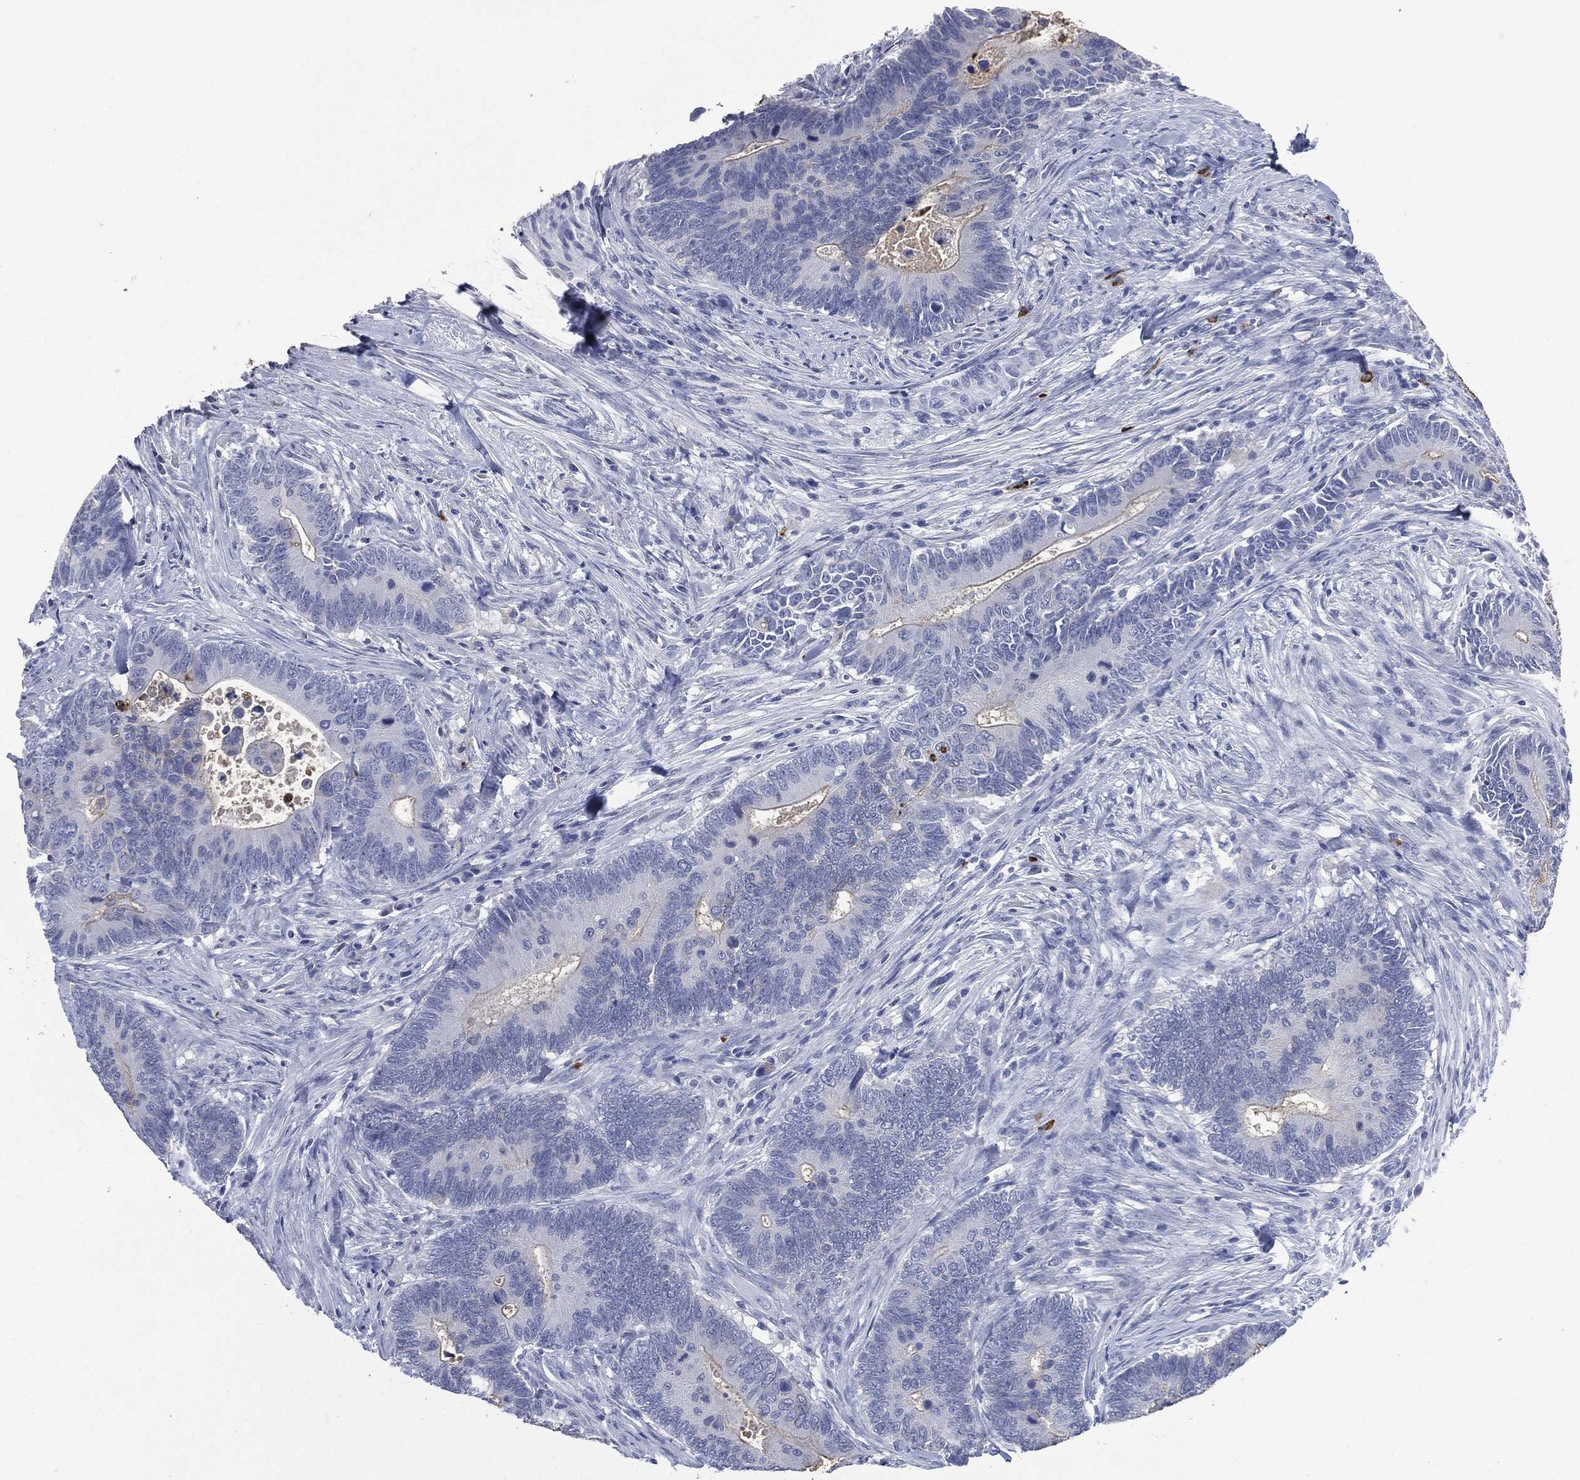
{"staining": {"intensity": "weak", "quantity": "<25%", "location": "cytoplasmic/membranous"}, "tissue": "colorectal cancer", "cell_type": "Tumor cells", "image_type": "cancer", "snomed": [{"axis": "morphology", "description": "Adenocarcinoma, NOS"}, {"axis": "topography", "description": "Colon"}], "caption": "This image is of adenocarcinoma (colorectal) stained with immunohistochemistry (IHC) to label a protein in brown with the nuclei are counter-stained blue. There is no expression in tumor cells.", "gene": "CEACAM8", "patient": {"sex": "male", "age": 75}}